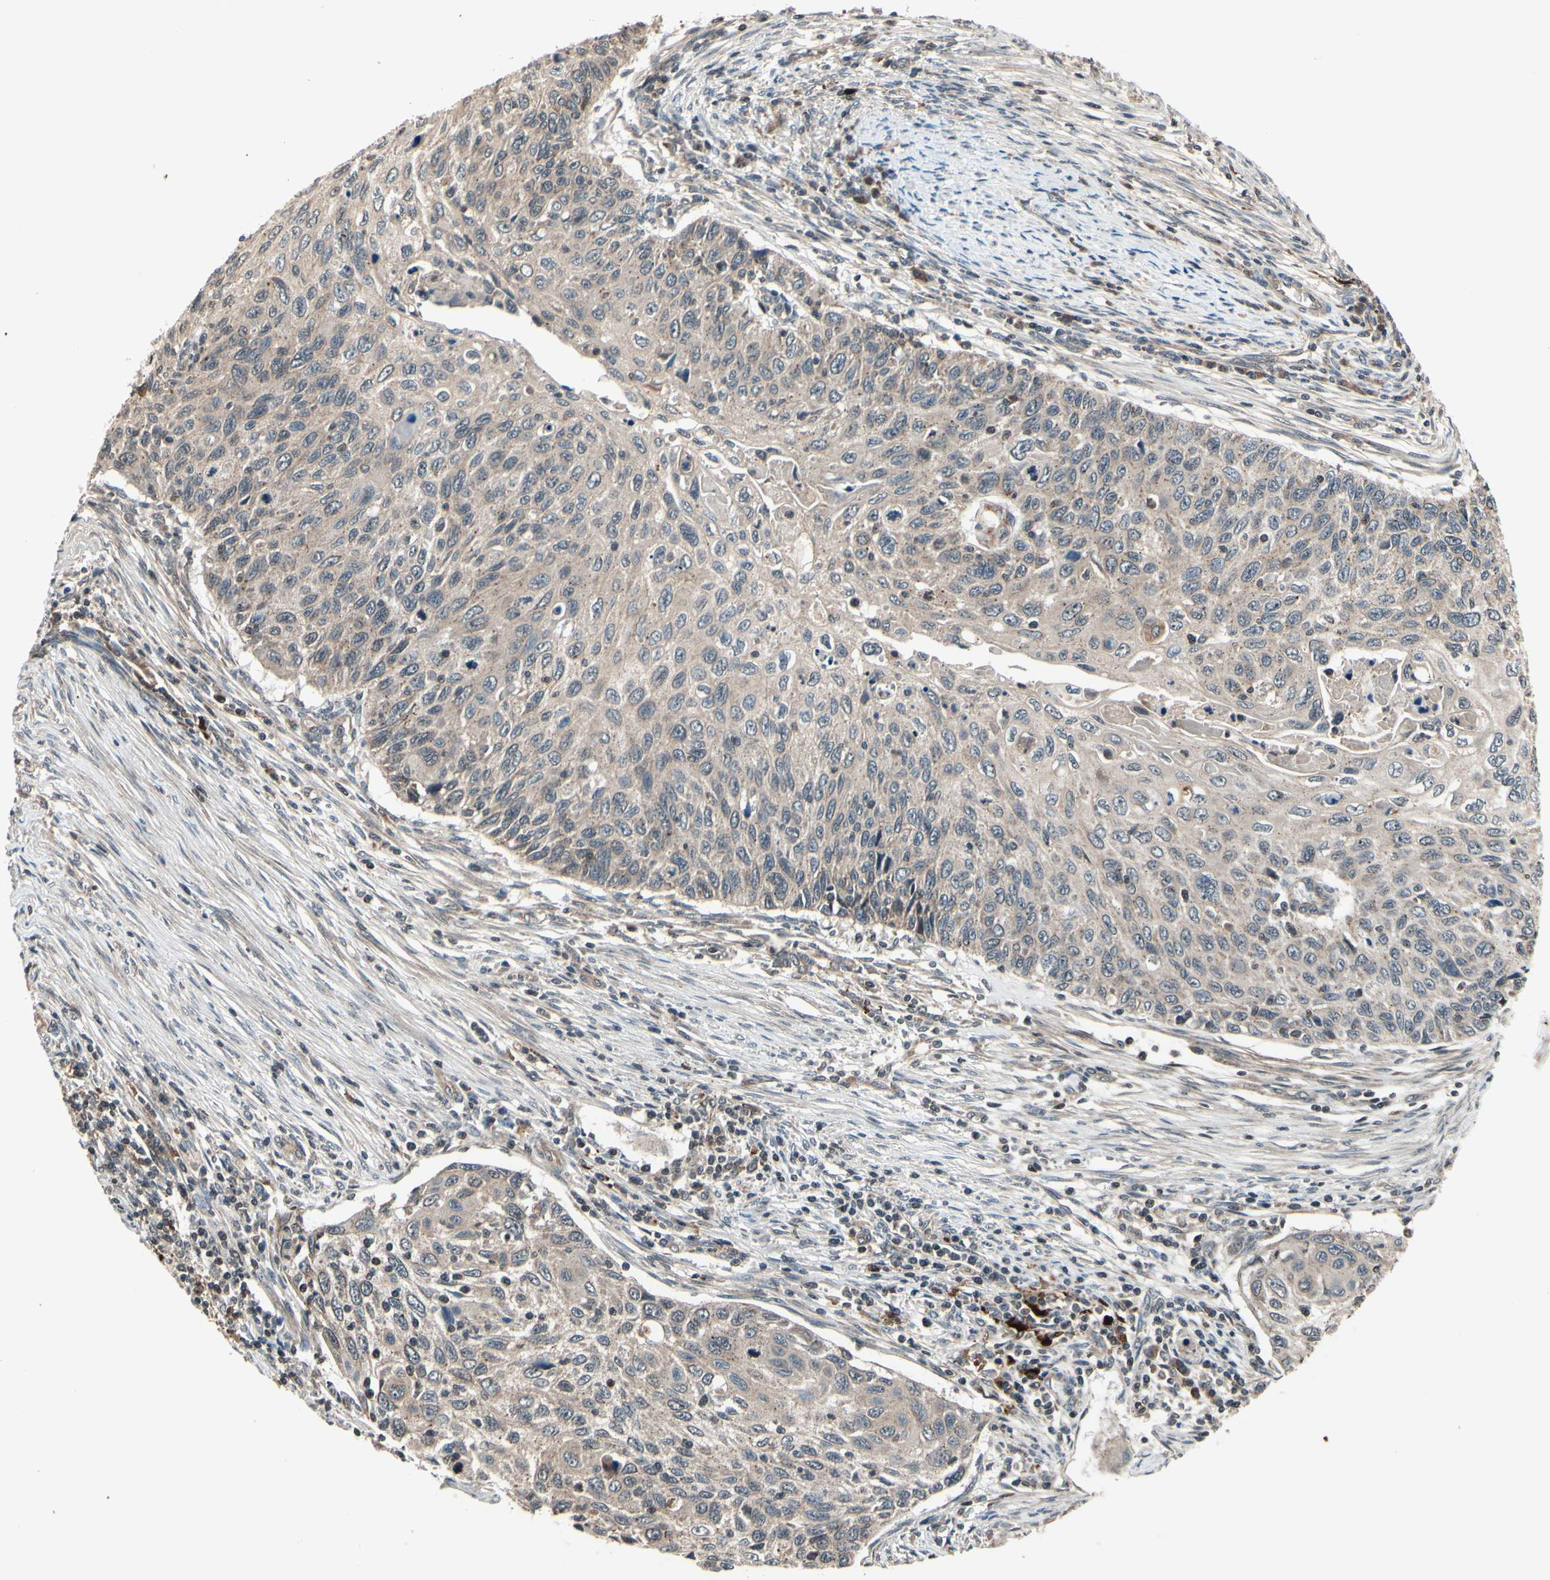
{"staining": {"intensity": "weak", "quantity": ">75%", "location": "cytoplasmic/membranous"}, "tissue": "cervical cancer", "cell_type": "Tumor cells", "image_type": "cancer", "snomed": [{"axis": "morphology", "description": "Squamous cell carcinoma, NOS"}, {"axis": "topography", "description": "Cervix"}], "caption": "Tumor cells demonstrate weak cytoplasmic/membranous expression in about >75% of cells in cervical cancer.", "gene": "MBTPS2", "patient": {"sex": "female", "age": 70}}